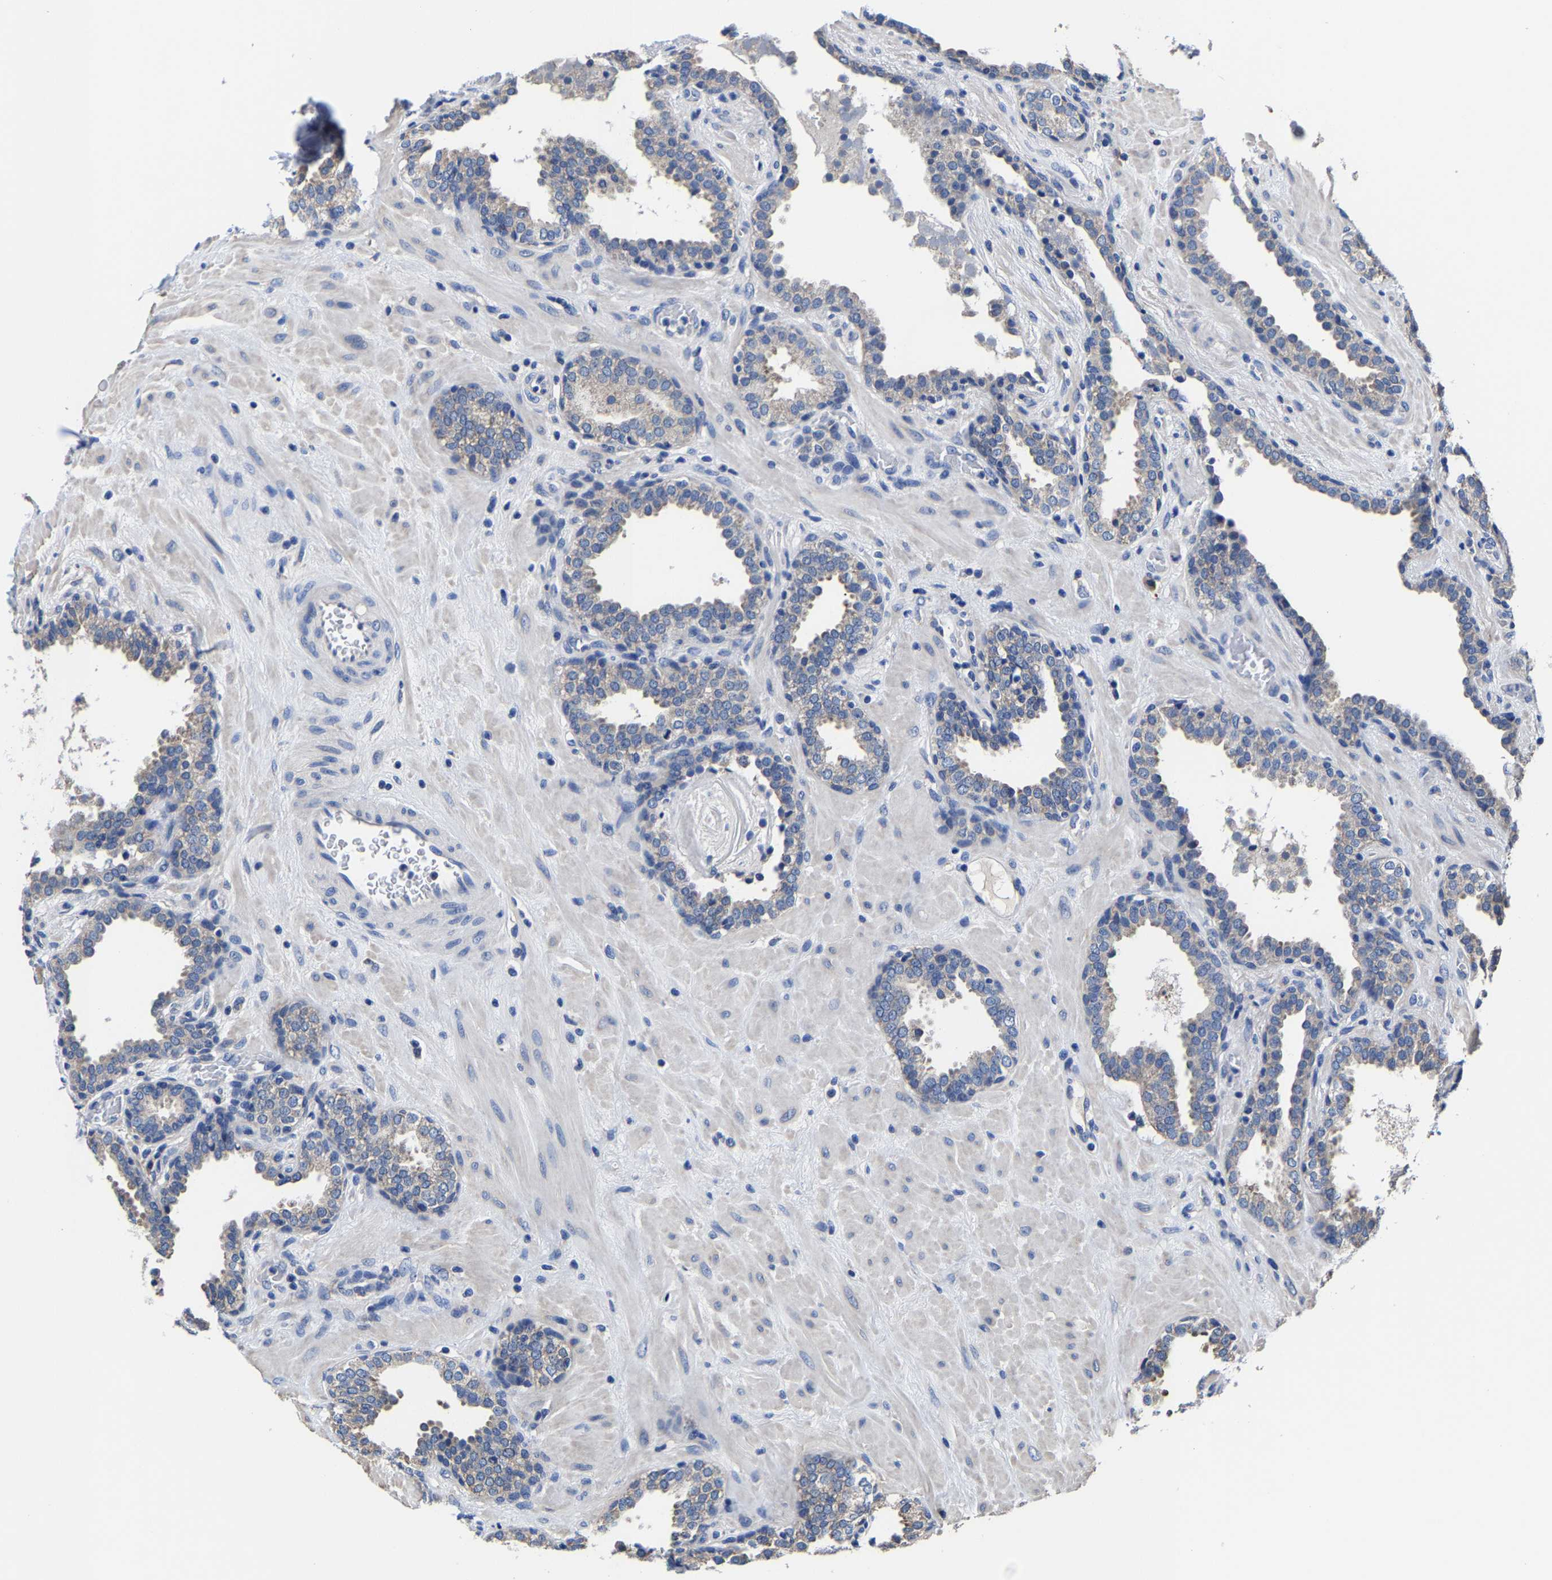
{"staining": {"intensity": "weak", "quantity": "<25%", "location": "cytoplasmic/membranous"}, "tissue": "prostate", "cell_type": "Glandular cells", "image_type": "normal", "snomed": [{"axis": "morphology", "description": "Normal tissue, NOS"}, {"axis": "topography", "description": "Prostate"}], "caption": "Human prostate stained for a protein using immunohistochemistry (IHC) demonstrates no staining in glandular cells.", "gene": "SRPK2", "patient": {"sex": "male", "age": 51}}